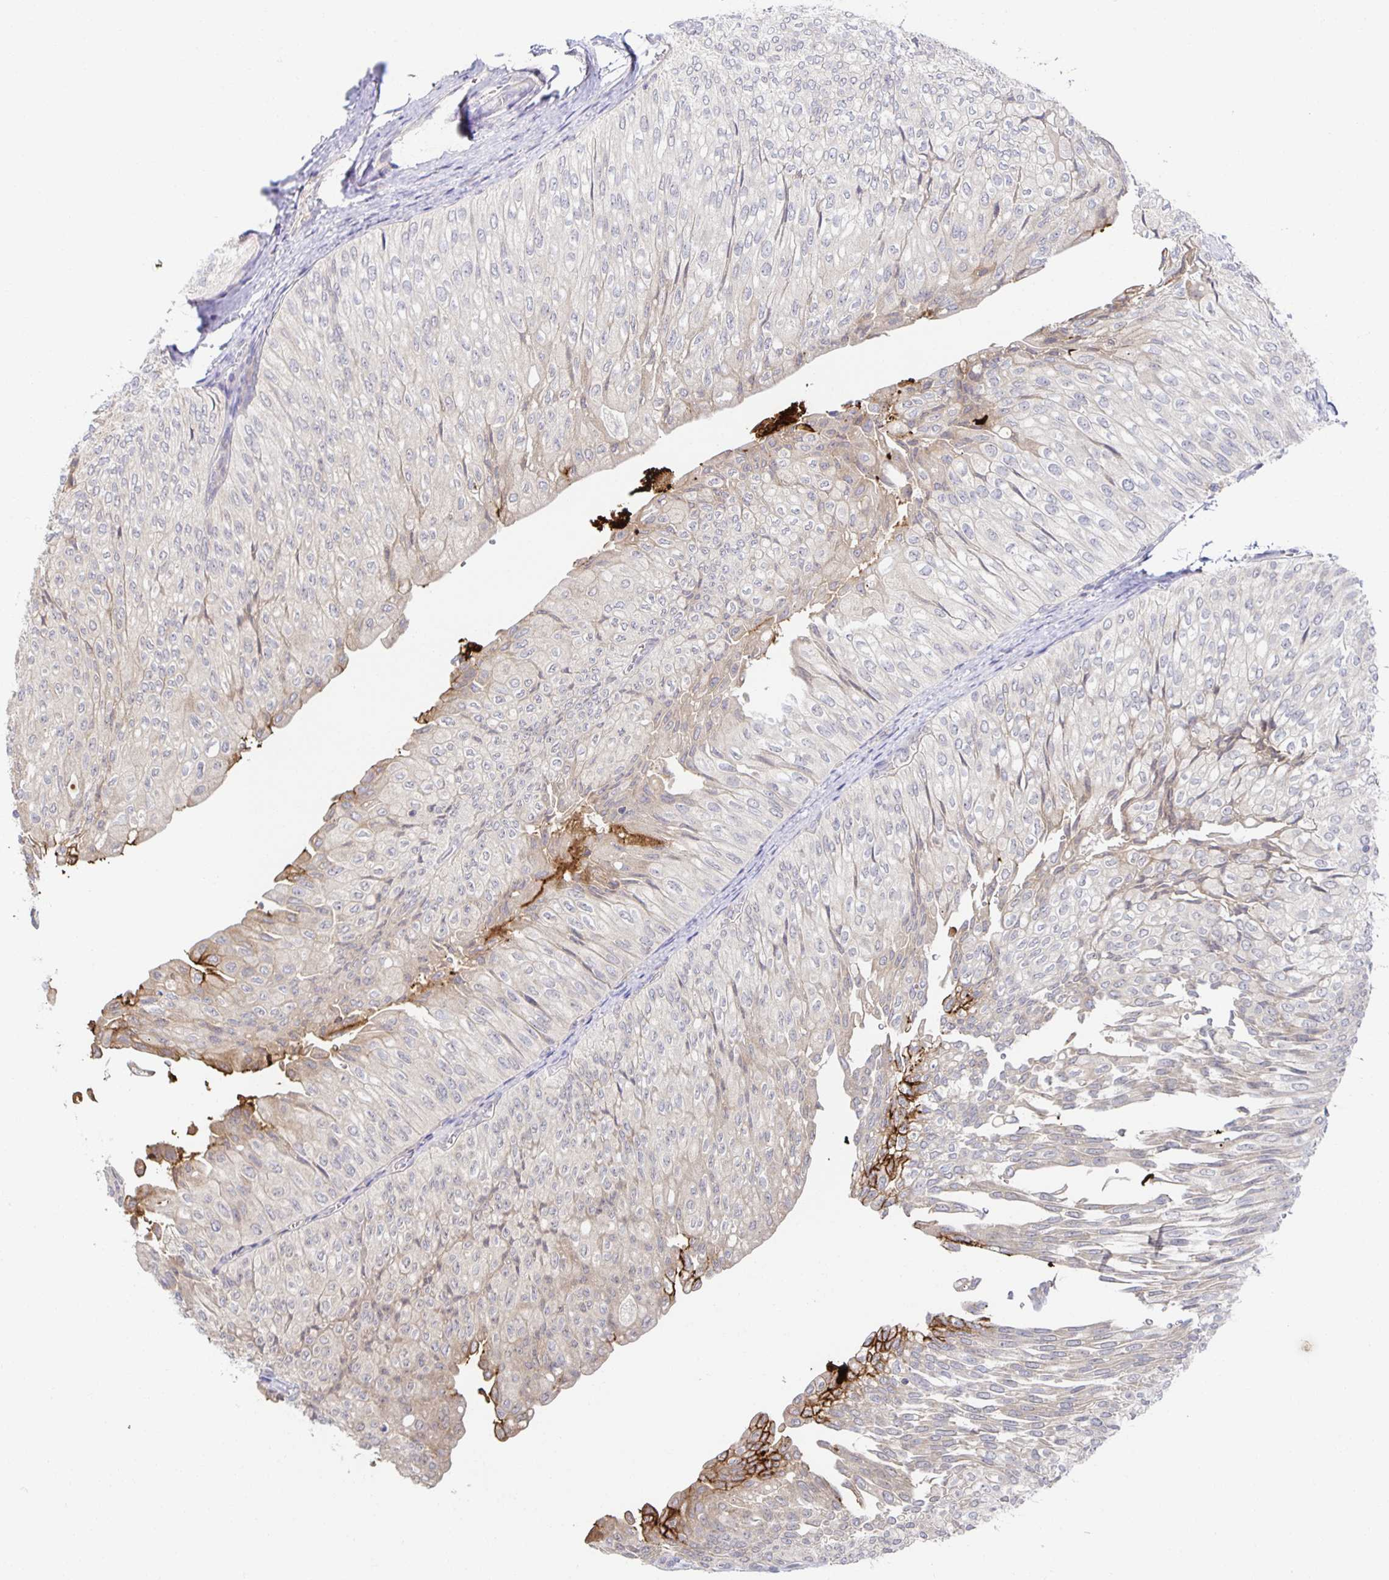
{"staining": {"intensity": "negative", "quantity": "none", "location": "none"}, "tissue": "urothelial cancer", "cell_type": "Tumor cells", "image_type": "cancer", "snomed": [{"axis": "morphology", "description": "Urothelial carcinoma, NOS"}, {"axis": "topography", "description": "Urinary bladder"}], "caption": "Tumor cells are negative for protein expression in human transitional cell carcinoma.", "gene": "BAD", "patient": {"sex": "male", "age": 62}}